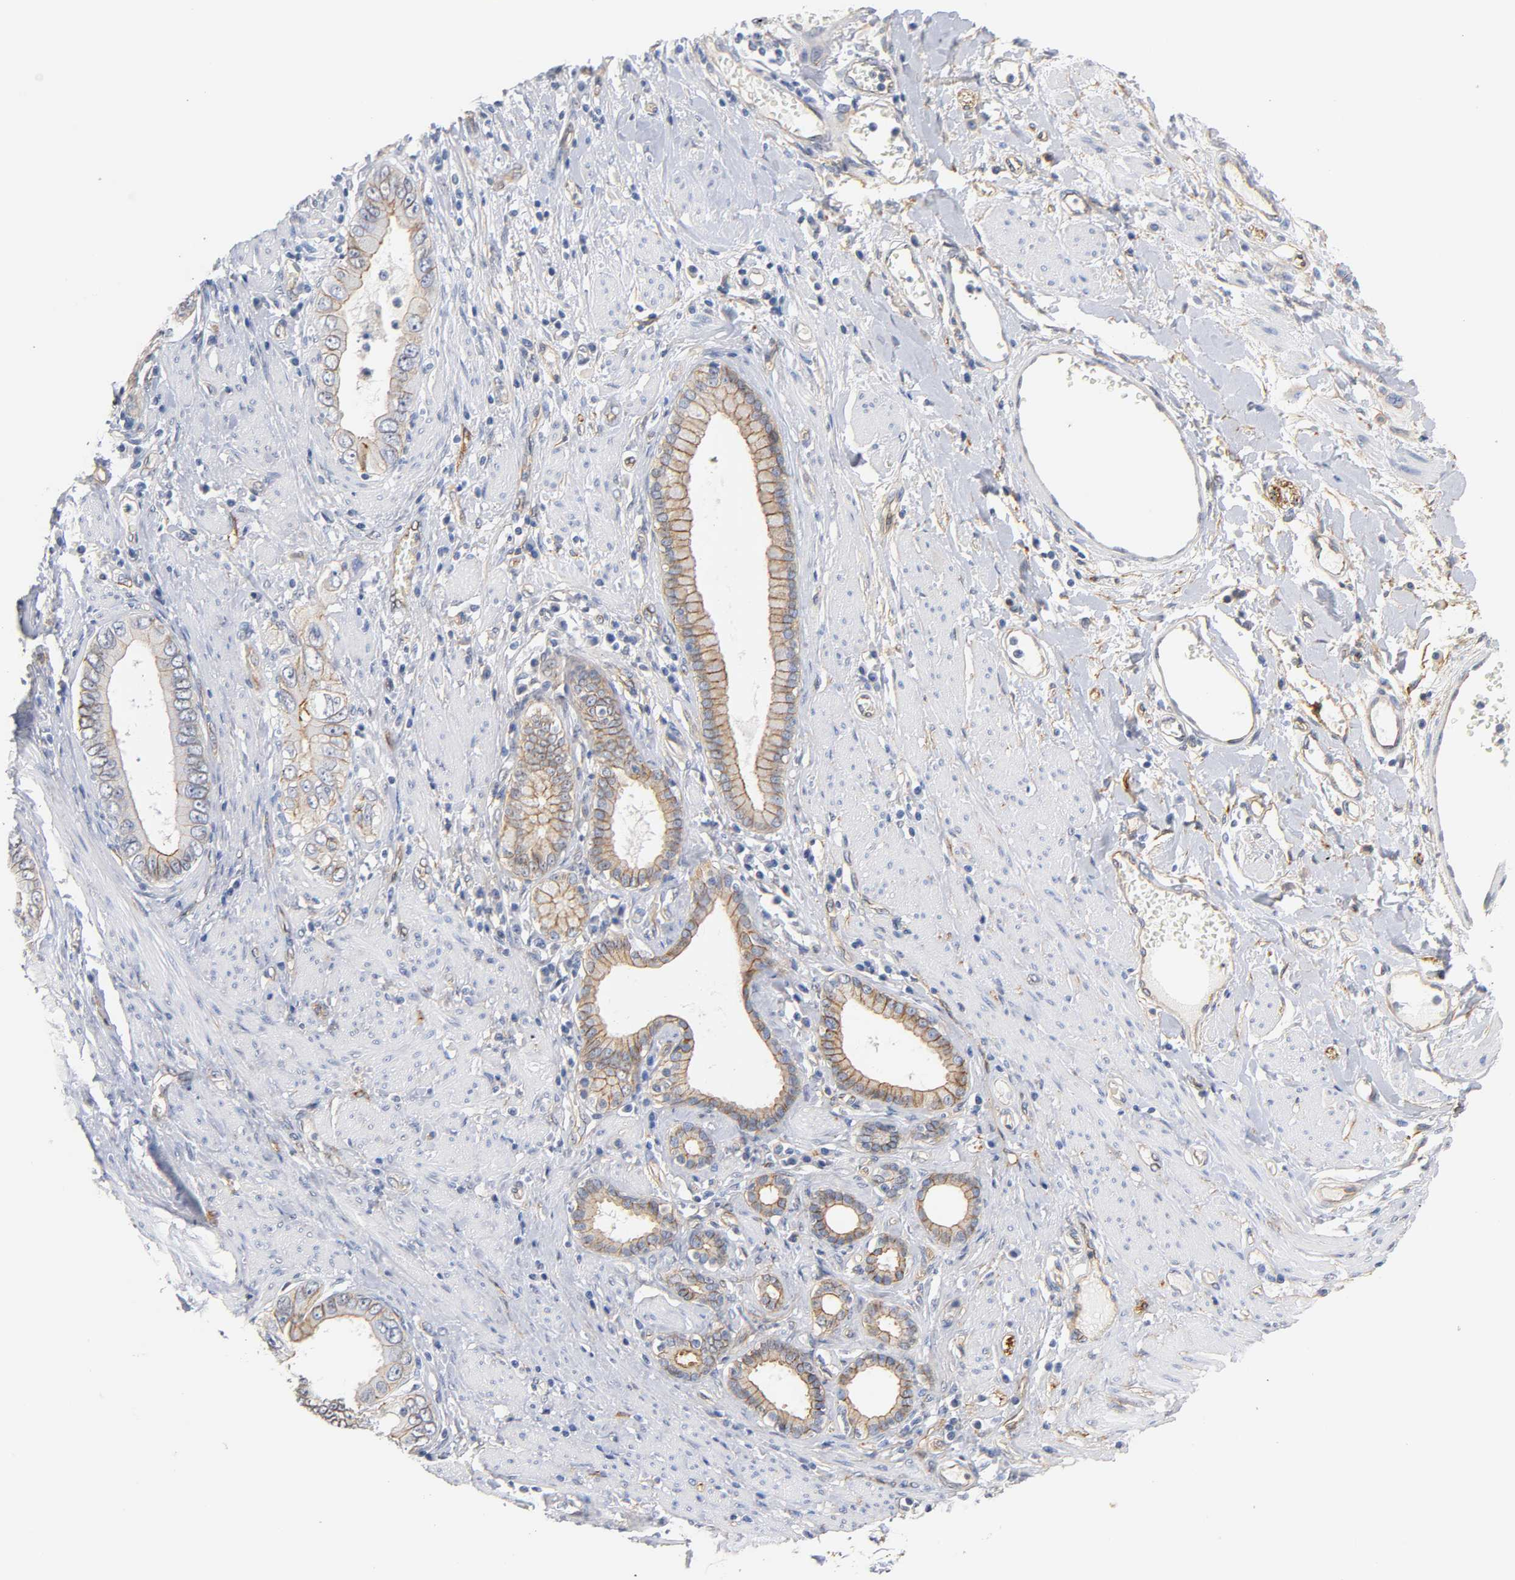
{"staining": {"intensity": "weak", "quantity": ">75%", "location": "cytoplasmic/membranous"}, "tissue": "pancreatic cancer", "cell_type": "Tumor cells", "image_type": "cancer", "snomed": [{"axis": "morphology", "description": "Normal tissue, NOS"}, {"axis": "topography", "description": "Lymph node"}], "caption": "Immunohistochemical staining of human pancreatic cancer displays low levels of weak cytoplasmic/membranous protein expression in approximately >75% of tumor cells.", "gene": "SPTAN1", "patient": {"sex": "male", "age": 50}}